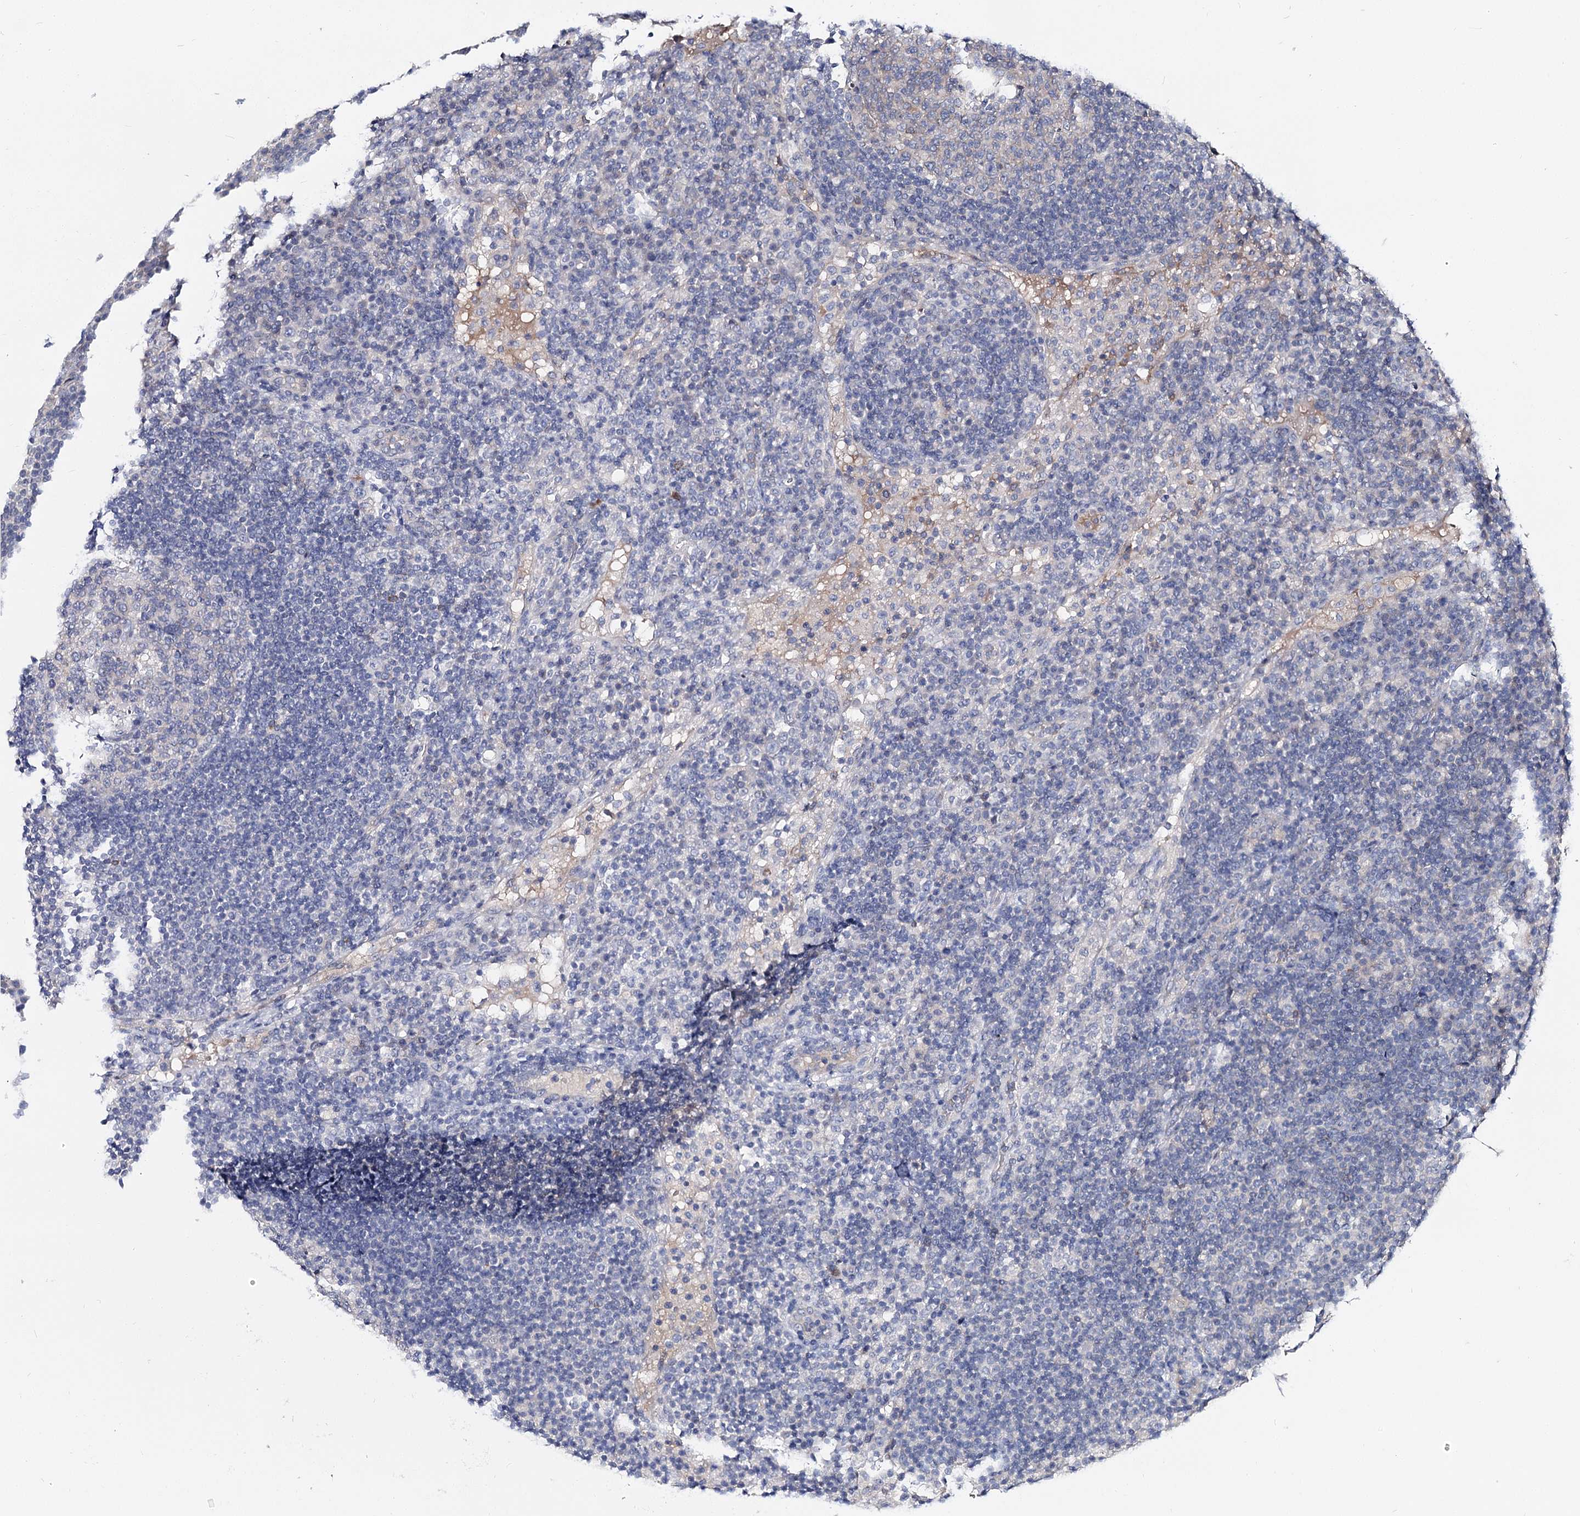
{"staining": {"intensity": "negative", "quantity": "none", "location": "none"}, "tissue": "lymph node", "cell_type": "Germinal center cells", "image_type": "normal", "snomed": [{"axis": "morphology", "description": "Normal tissue, NOS"}, {"axis": "topography", "description": "Lymph node"}], "caption": "A micrograph of human lymph node is negative for staining in germinal center cells. (DAB (3,3'-diaminobenzidine) immunohistochemistry visualized using brightfield microscopy, high magnification).", "gene": "UGP2", "patient": {"sex": "female", "age": 53}}